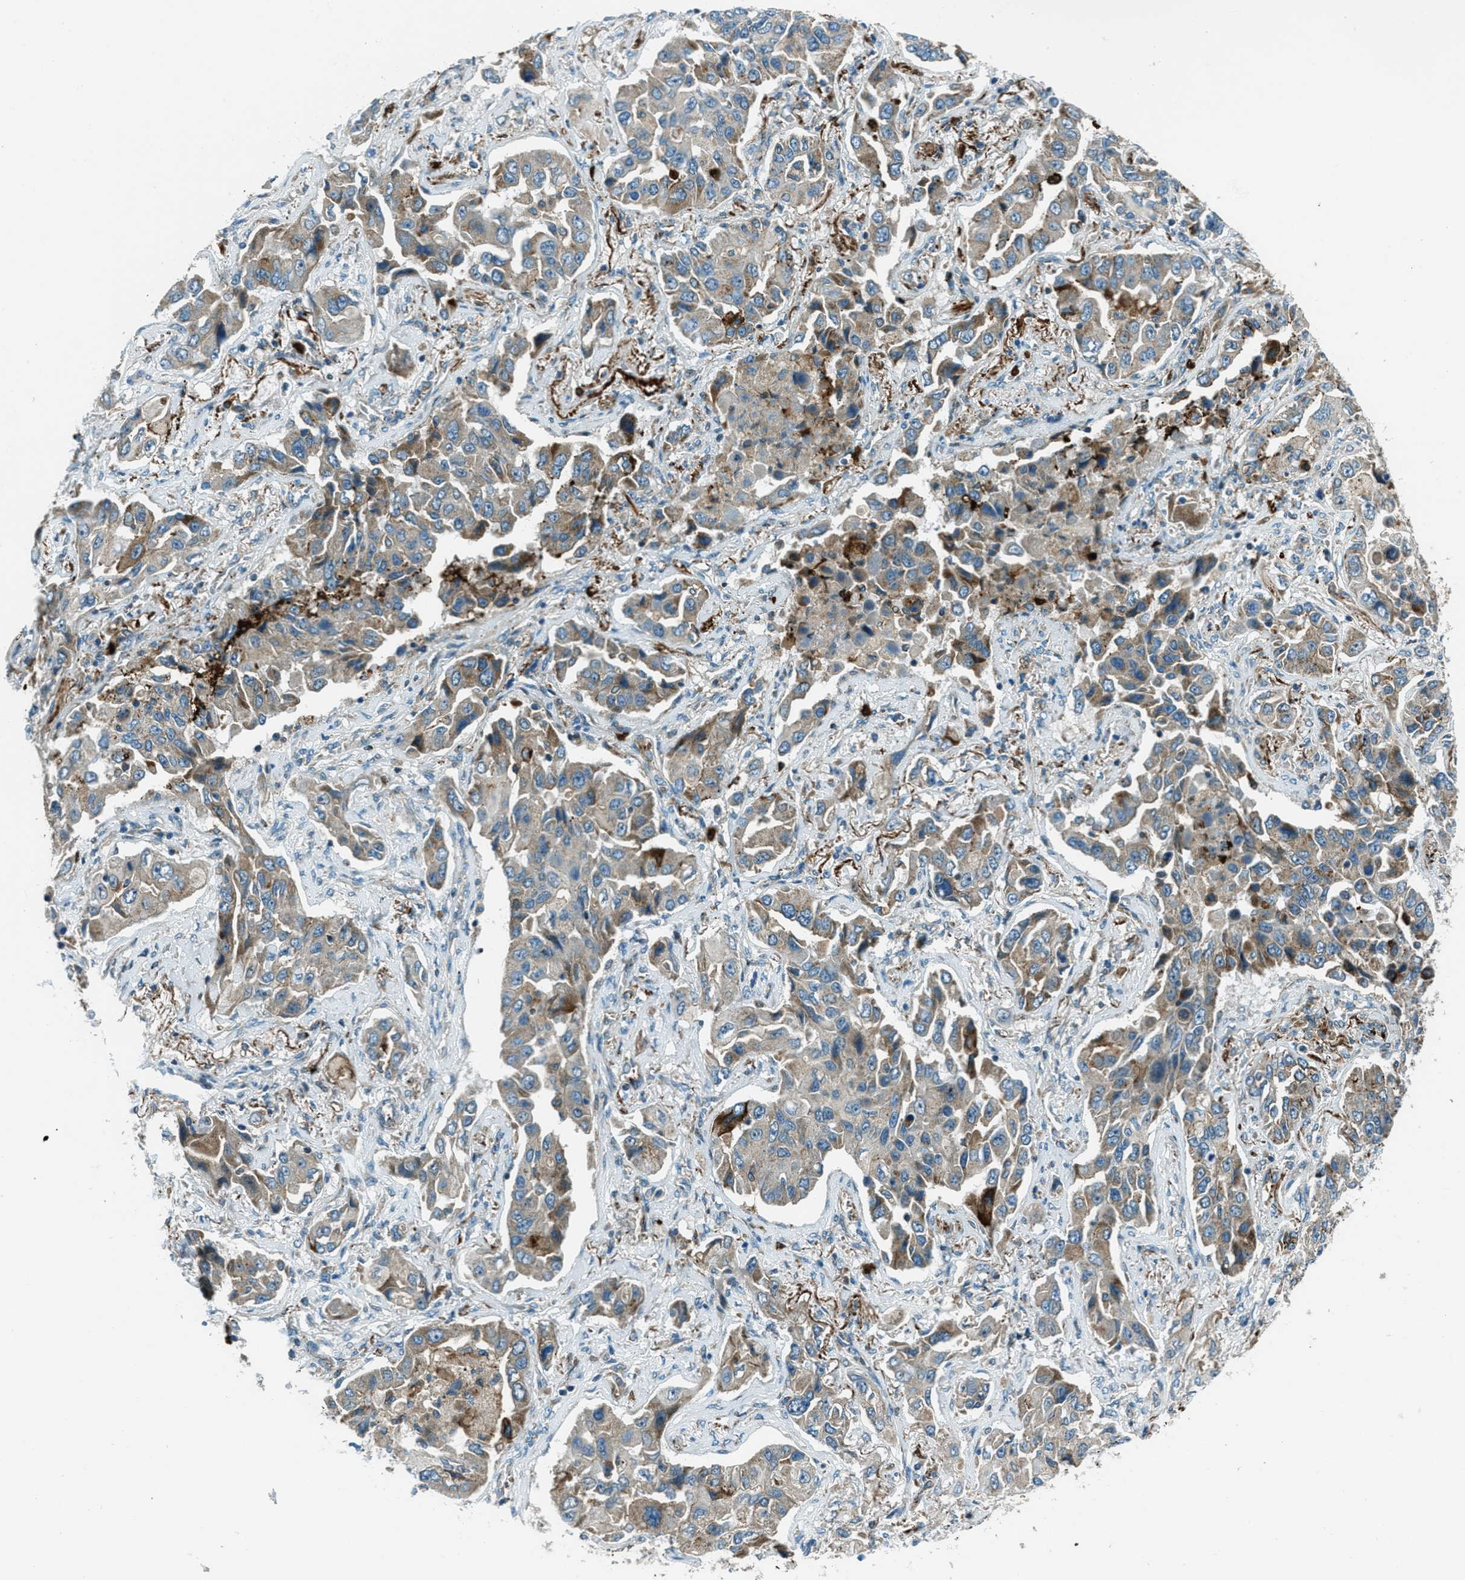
{"staining": {"intensity": "moderate", "quantity": ">75%", "location": "cytoplasmic/membranous"}, "tissue": "lung cancer", "cell_type": "Tumor cells", "image_type": "cancer", "snomed": [{"axis": "morphology", "description": "Adenocarcinoma, NOS"}, {"axis": "topography", "description": "Lung"}], "caption": "Immunohistochemical staining of human adenocarcinoma (lung) reveals medium levels of moderate cytoplasmic/membranous staining in about >75% of tumor cells.", "gene": "FAR1", "patient": {"sex": "female", "age": 65}}